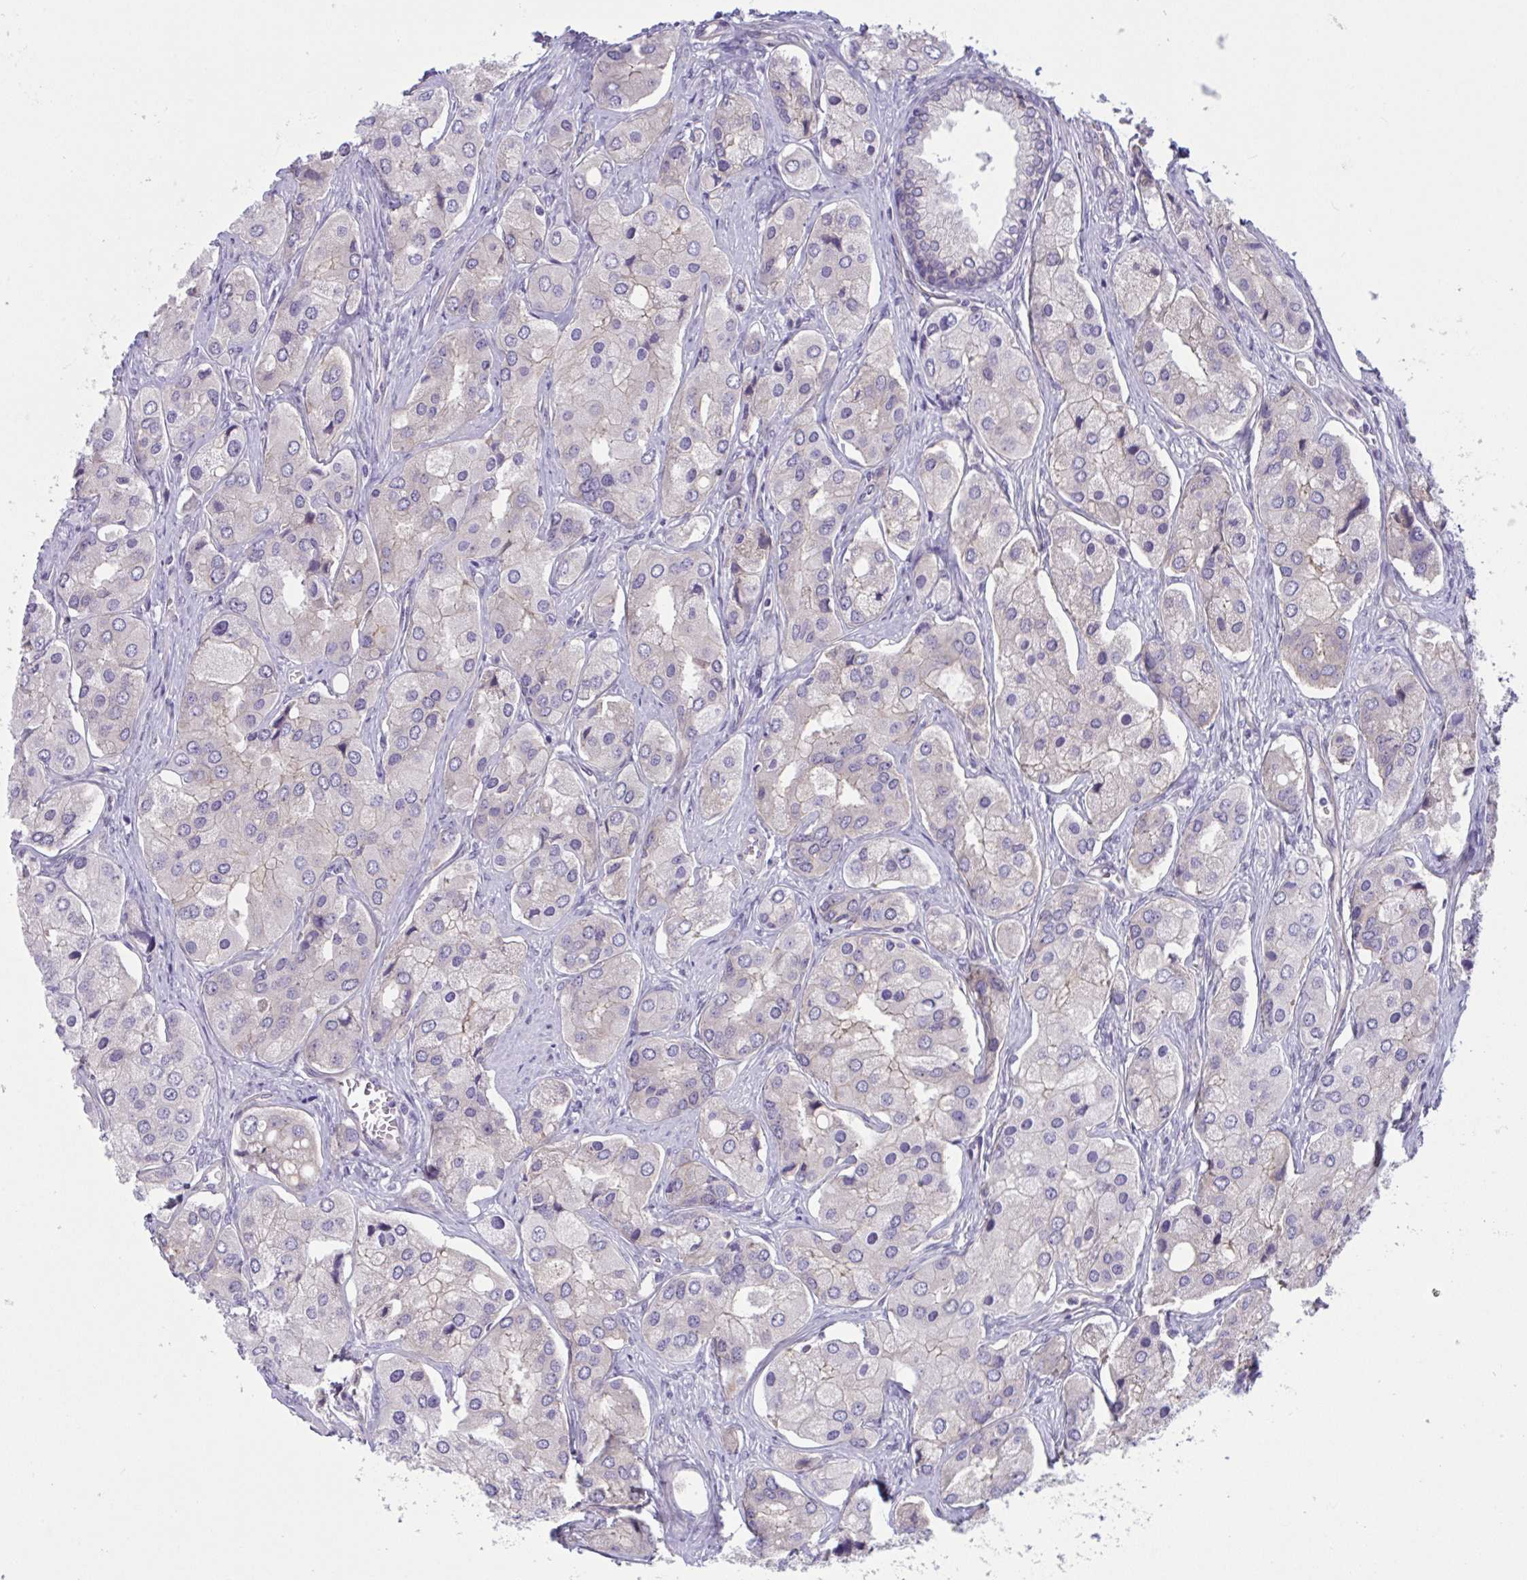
{"staining": {"intensity": "weak", "quantity": "<25%", "location": "cytoplasmic/membranous"}, "tissue": "prostate cancer", "cell_type": "Tumor cells", "image_type": "cancer", "snomed": [{"axis": "morphology", "description": "Adenocarcinoma, Low grade"}, {"axis": "topography", "description": "Prostate"}], "caption": "A high-resolution photomicrograph shows immunohistochemistry staining of adenocarcinoma (low-grade) (prostate), which exhibits no significant expression in tumor cells. (Immunohistochemistry (ihc), brightfield microscopy, high magnification).", "gene": "TTC7B", "patient": {"sex": "male", "age": 69}}